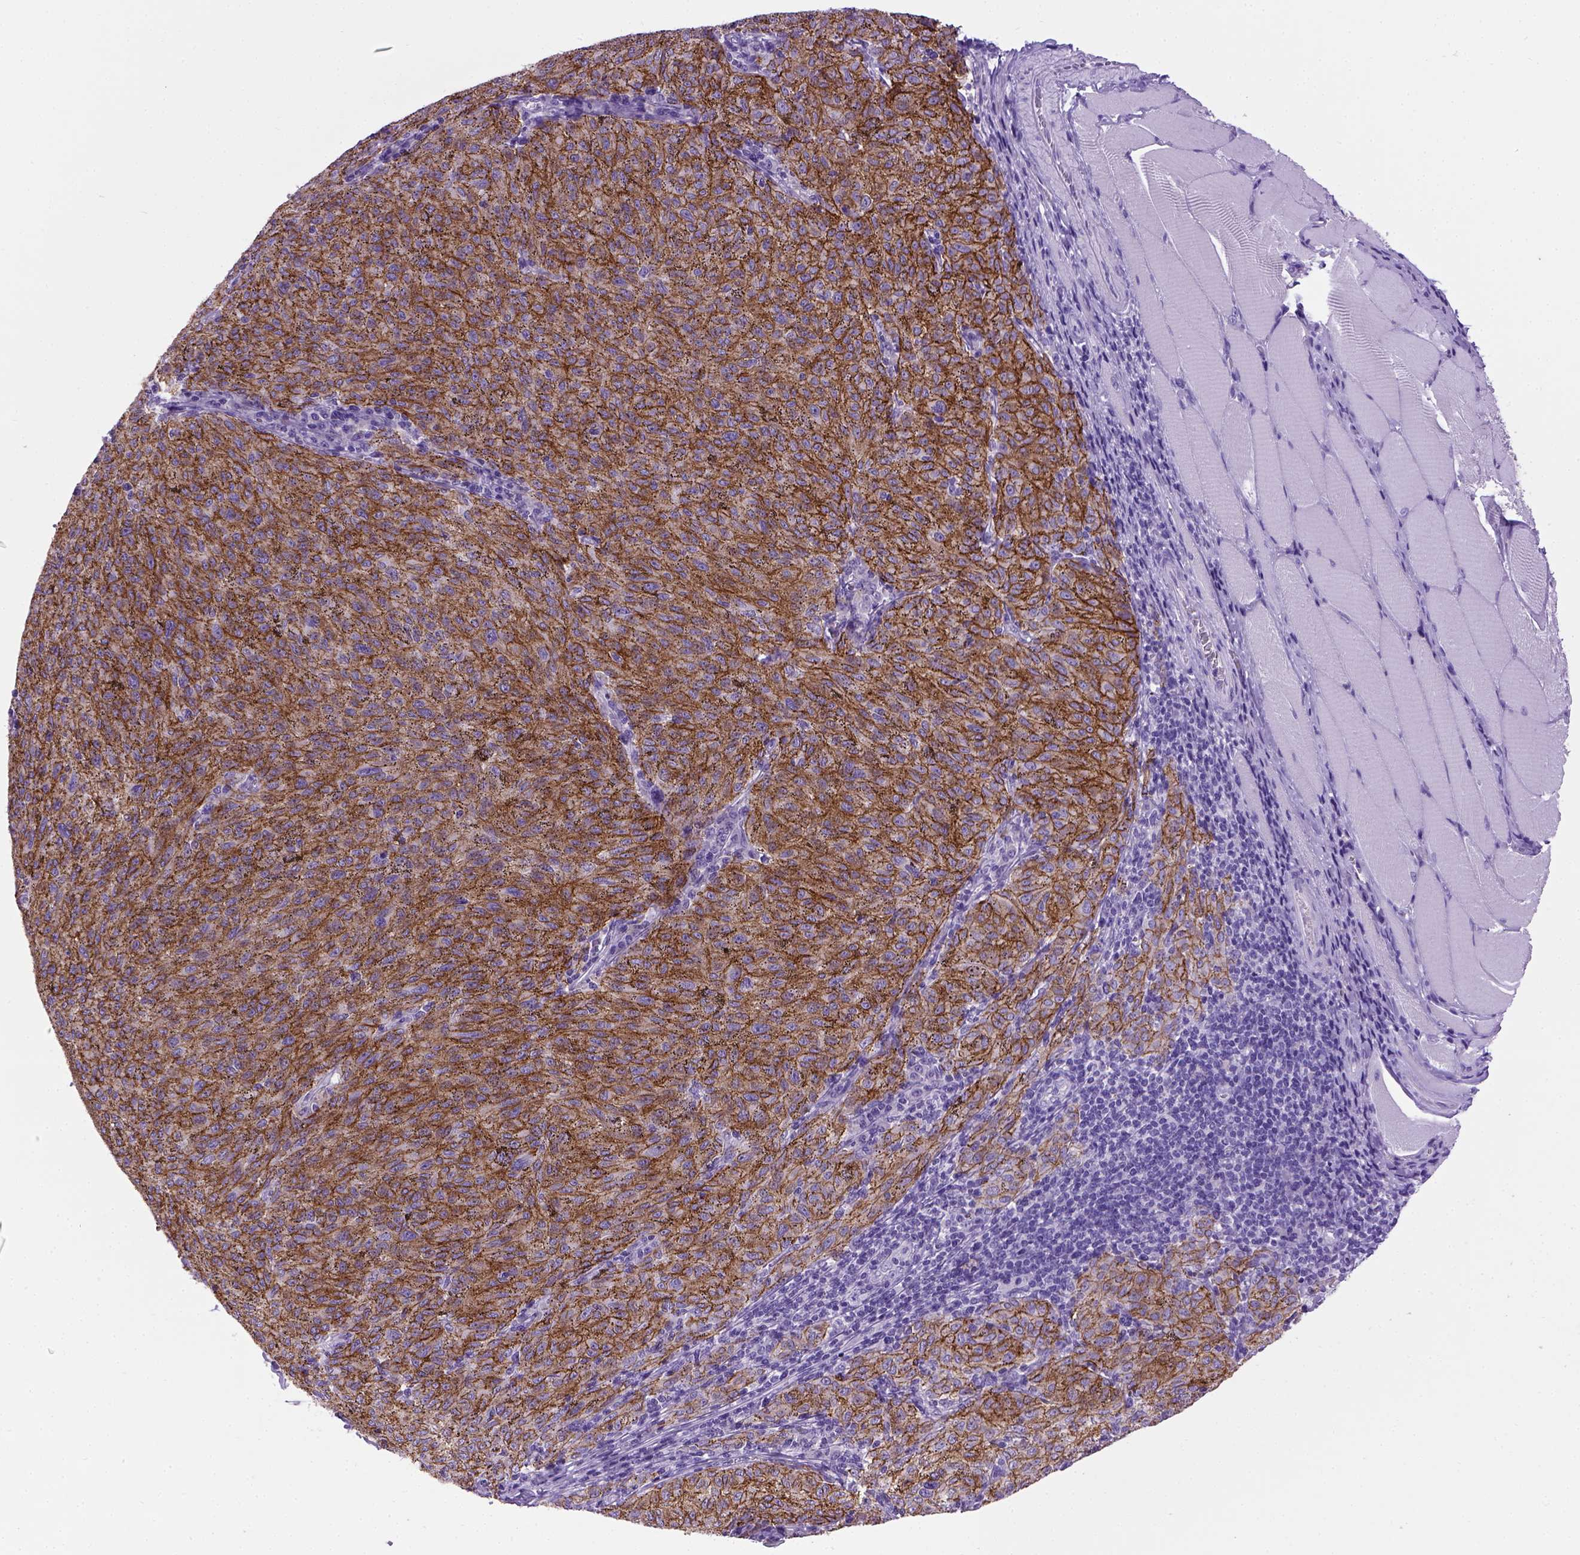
{"staining": {"intensity": "moderate", "quantity": ">75%", "location": "cytoplasmic/membranous"}, "tissue": "melanoma", "cell_type": "Tumor cells", "image_type": "cancer", "snomed": [{"axis": "morphology", "description": "Malignant melanoma, NOS"}, {"axis": "topography", "description": "Skin"}], "caption": "IHC micrograph of neoplastic tissue: human malignant melanoma stained using IHC exhibits medium levels of moderate protein expression localized specifically in the cytoplasmic/membranous of tumor cells, appearing as a cytoplasmic/membranous brown color.", "gene": "CDH1", "patient": {"sex": "female", "age": 72}}